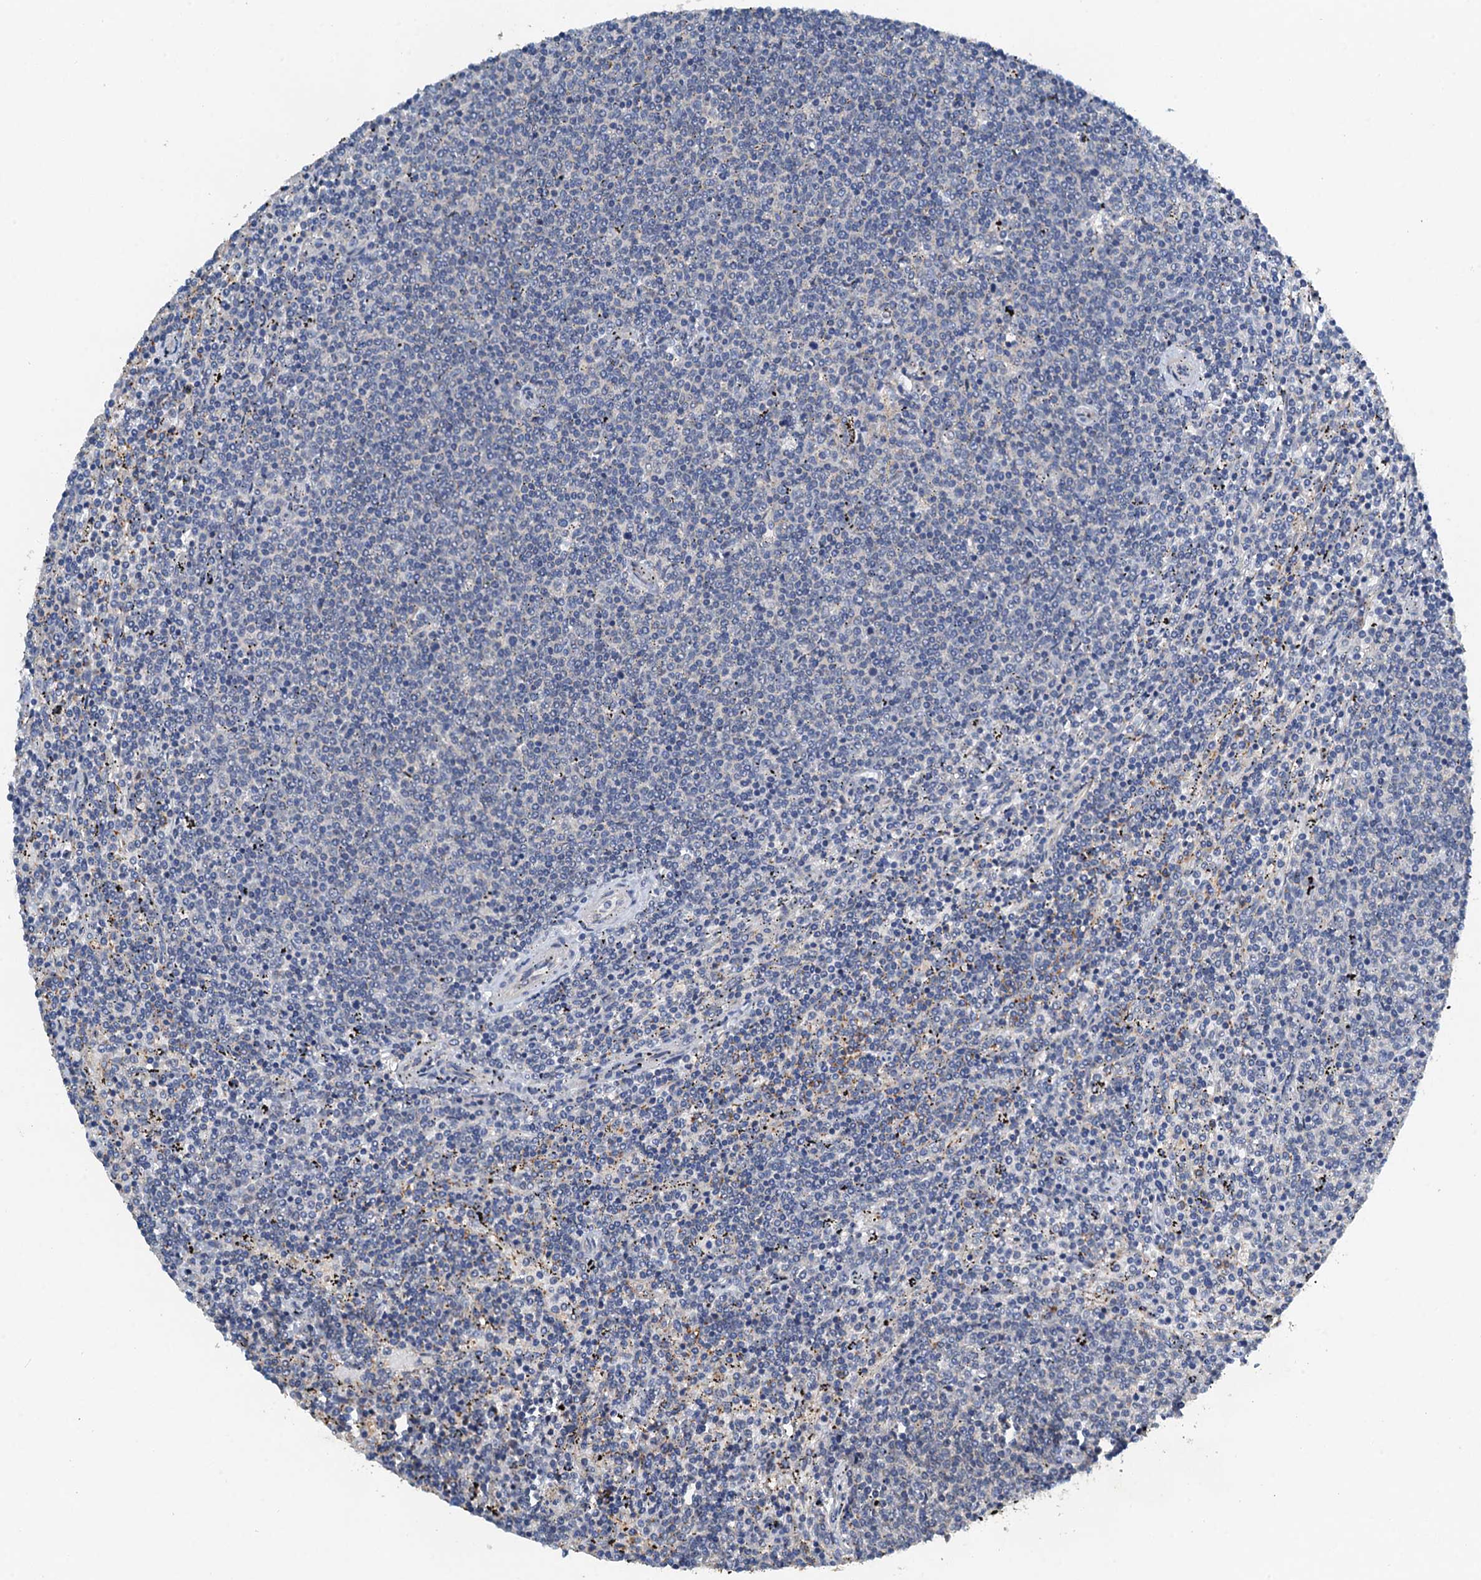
{"staining": {"intensity": "negative", "quantity": "none", "location": "none"}, "tissue": "lymphoma", "cell_type": "Tumor cells", "image_type": "cancer", "snomed": [{"axis": "morphology", "description": "Malignant lymphoma, non-Hodgkin's type, Low grade"}, {"axis": "topography", "description": "Spleen"}], "caption": "High power microscopy photomicrograph of an IHC histopathology image of low-grade malignant lymphoma, non-Hodgkin's type, revealing no significant positivity in tumor cells.", "gene": "ZNF606", "patient": {"sex": "female", "age": 50}}